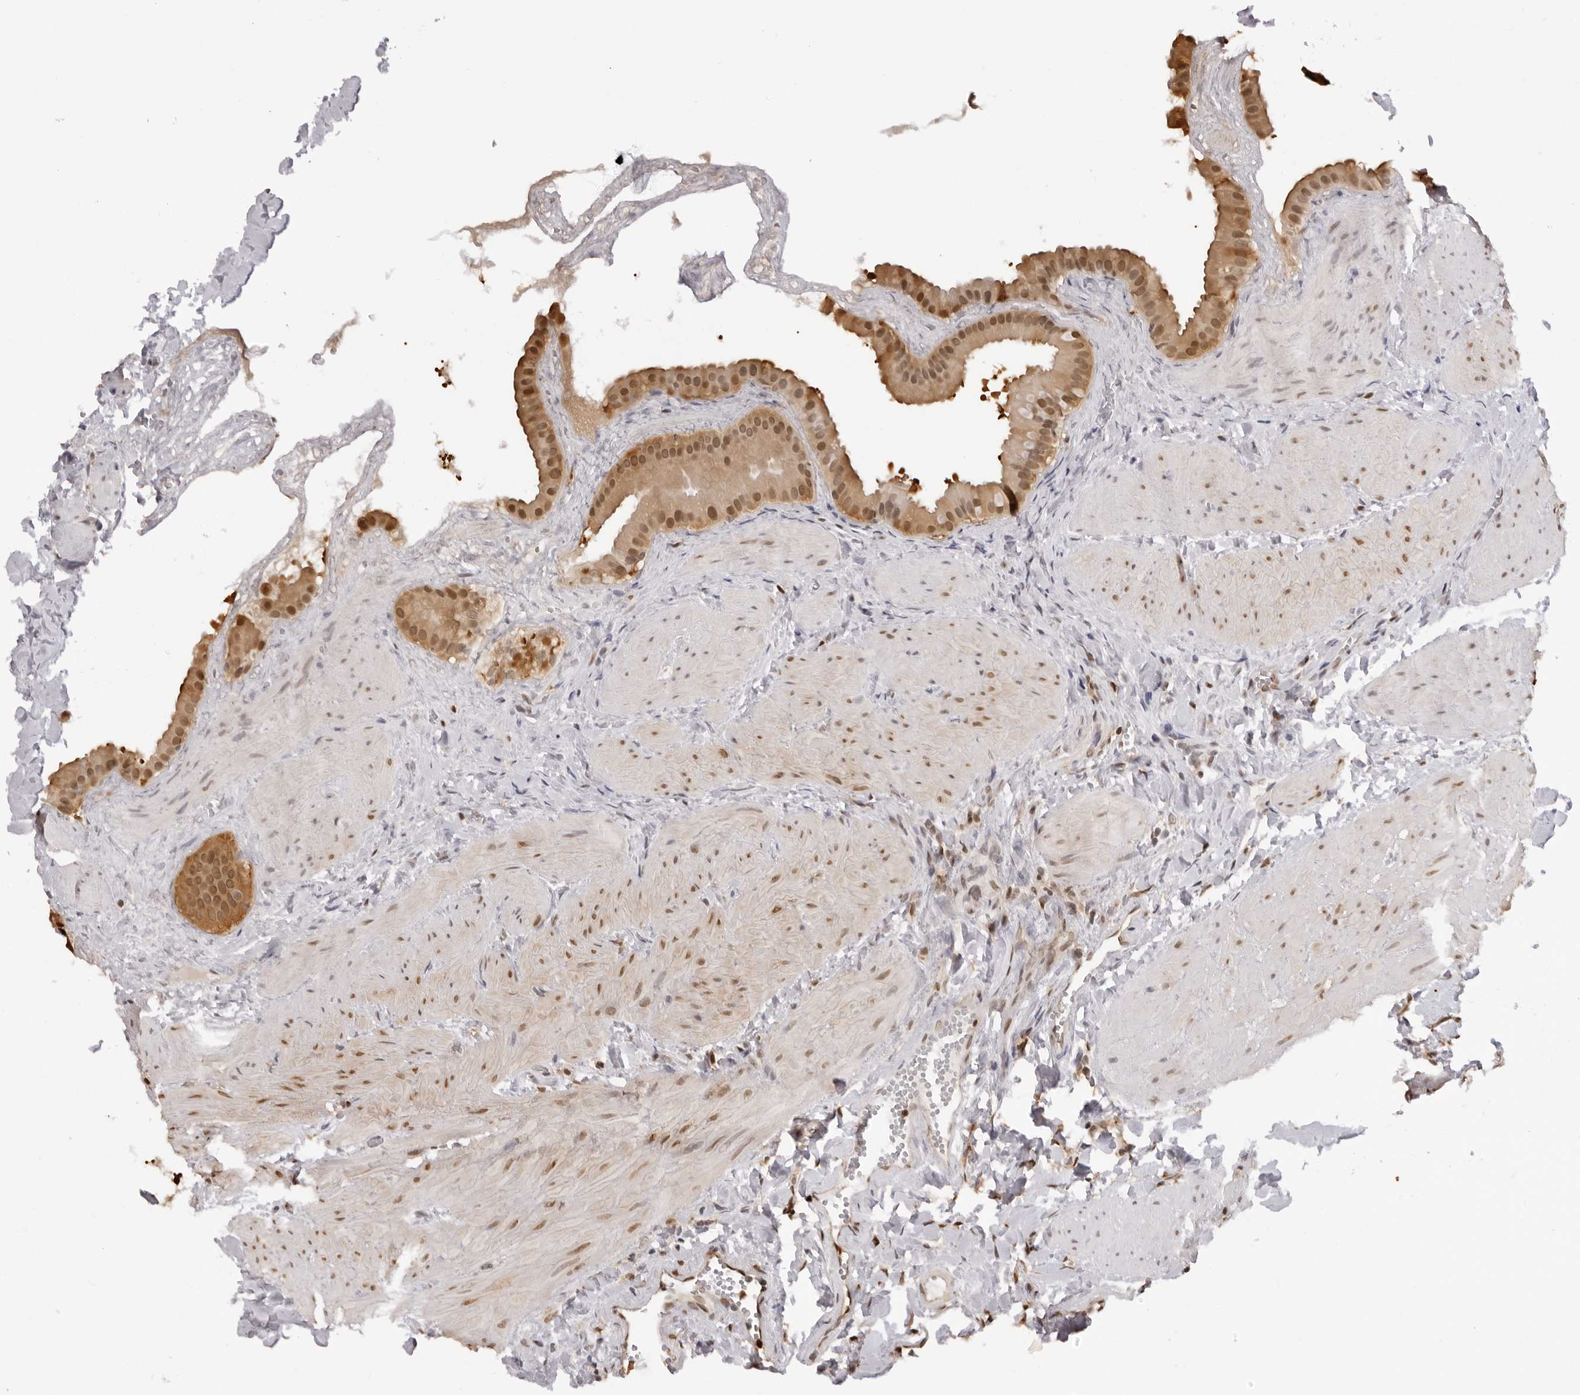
{"staining": {"intensity": "moderate", "quantity": ">75%", "location": "cytoplasmic/membranous,nuclear"}, "tissue": "gallbladder", "cell_type": "Glandular cells", "image_type": "normal", "snomed": [{"axis": "morphology", "description": "Normal tissue, NOS"}, {"axis": "topography", "description": "Gallbladder"}], "caption": "Immunohistochemistry micrograph of benign human gallbladder stained for a protein (brown), which displays medium levels of moderate cytoplasmic/membranous,nuclear expression in approximately >75% of glandular cells.", "gene": "HSPA4", "patient": {"sex": "male", "age": 55}}